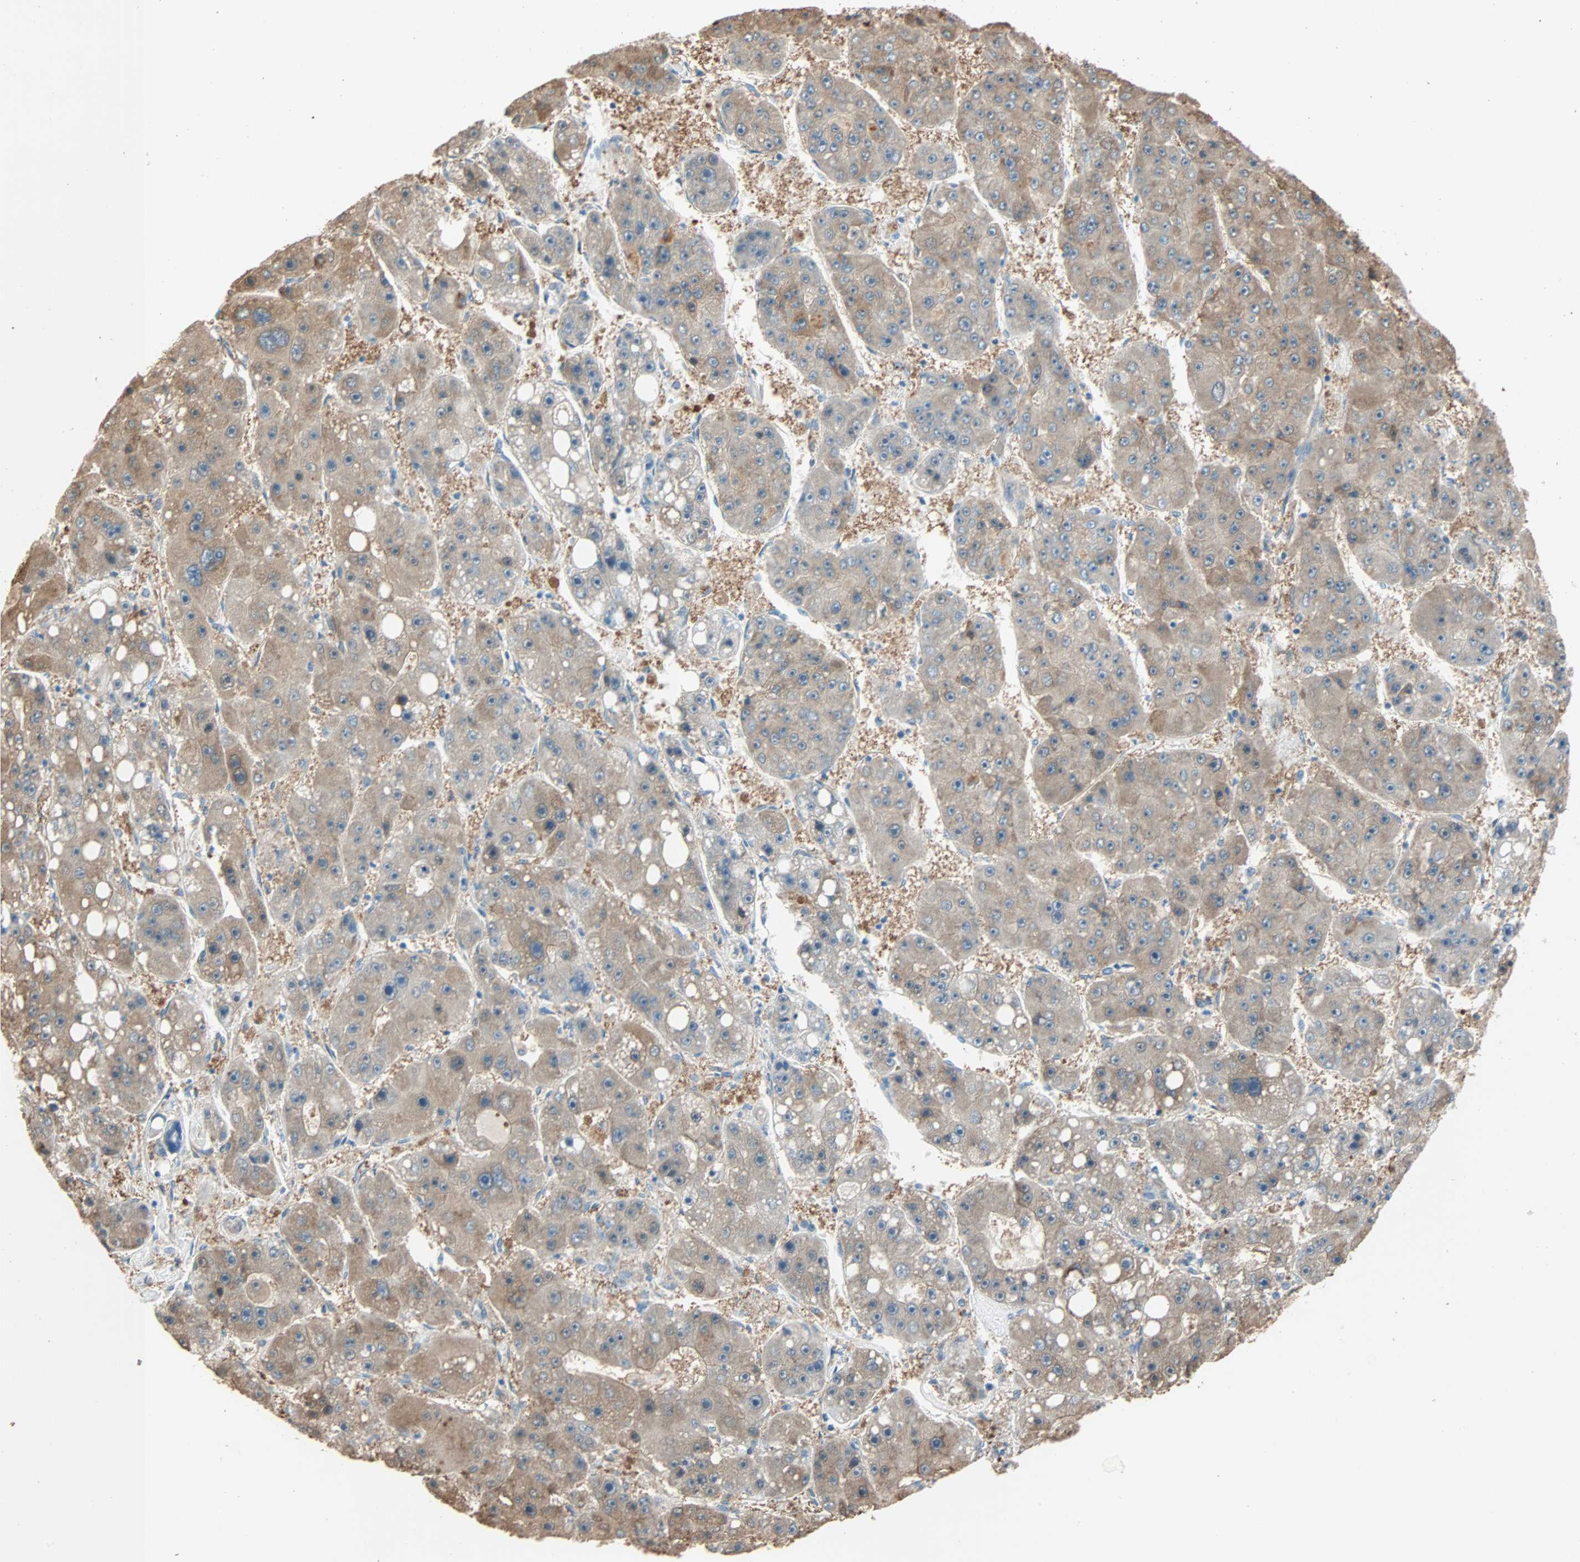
{"staining": {"intensity": "moderate", "quantity": ">75%", "location": "cytoplasmic/membranous"}, "tissue": "liver cancer", "cell_type": "Tumor cells", "image_type": "cancer", "snomed": [{"axis": "morphology", "description": "Carcinoma, Hepatocellular, NOS"}, {"axis": "topography", "description": "Liver"}], "caption": "Immunohistochemical staining of hepatocellular carcinoma (liver) displays moderate cytoplasmic/membranous protein positivity in approximately >75% of tumor cells.", "gene": "PRDX1", "patient": {"sex": "female", "age": 61}}